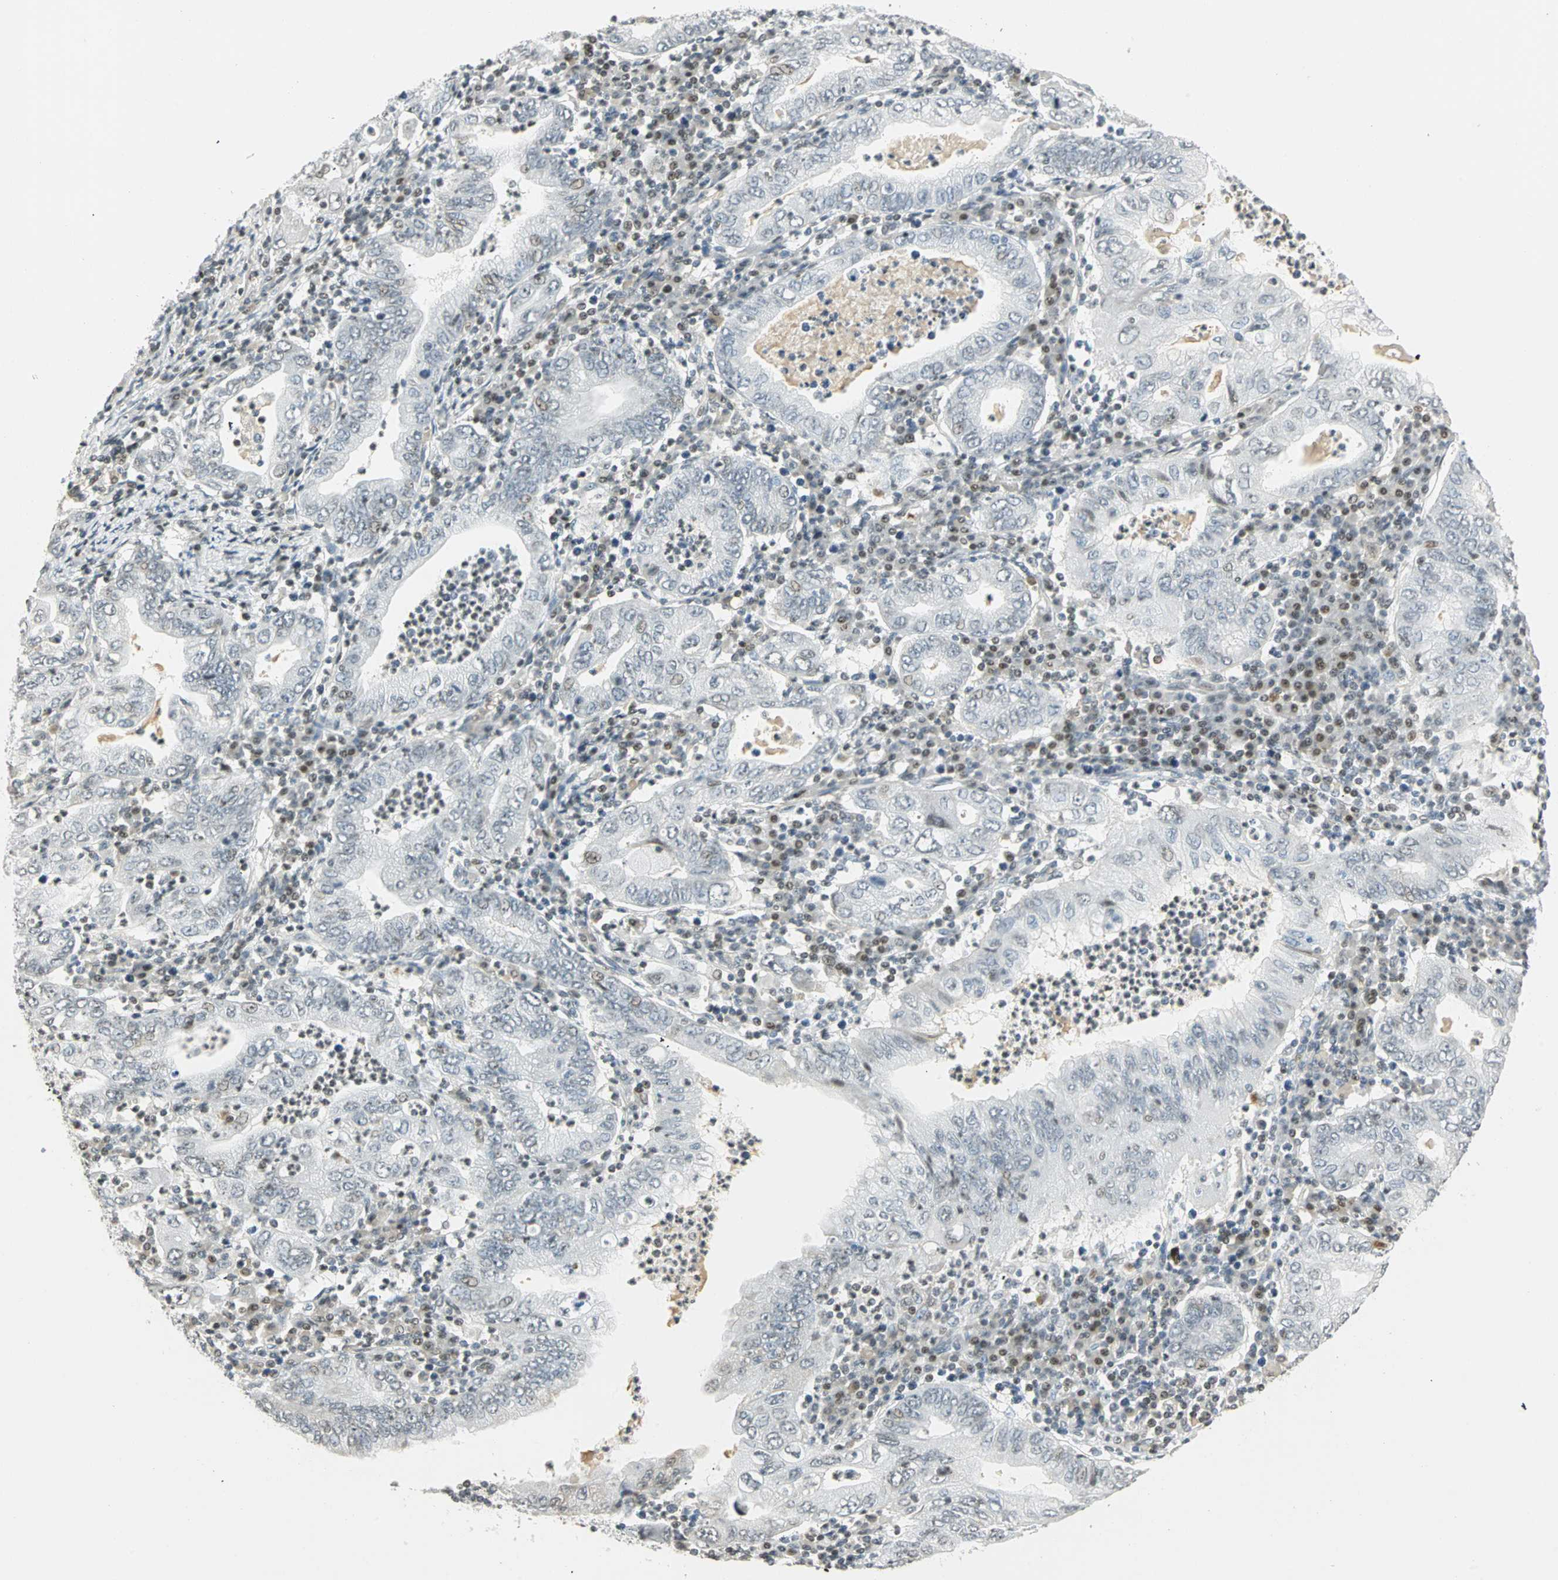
{"staining": {"intensity": "weak", "quantity": "<25%", "location": "nuclear"}, "tissue": "stomach cancer", "cell_type": "Tumor cells", "image_type": "cancer", "snomed": [{"axis": "morphology", "description": "Normal tissue, NOS"}, {"axis": "morphology", "description": "Adenocarcinoma, NOS"}, {"axis": "topography", "description": "Esophagus"}, {"axis": "topography", "description": "Stomach, upper"}, {"axis": "topography", "description": "Peripheral nerve tissue"}], "caption": "Protein analysis of adenocarcinoma (stomach) shows no significant staining in tumor cells.", "gene": "SMAD3", "patient": {"sex": "male", "age": 62}}